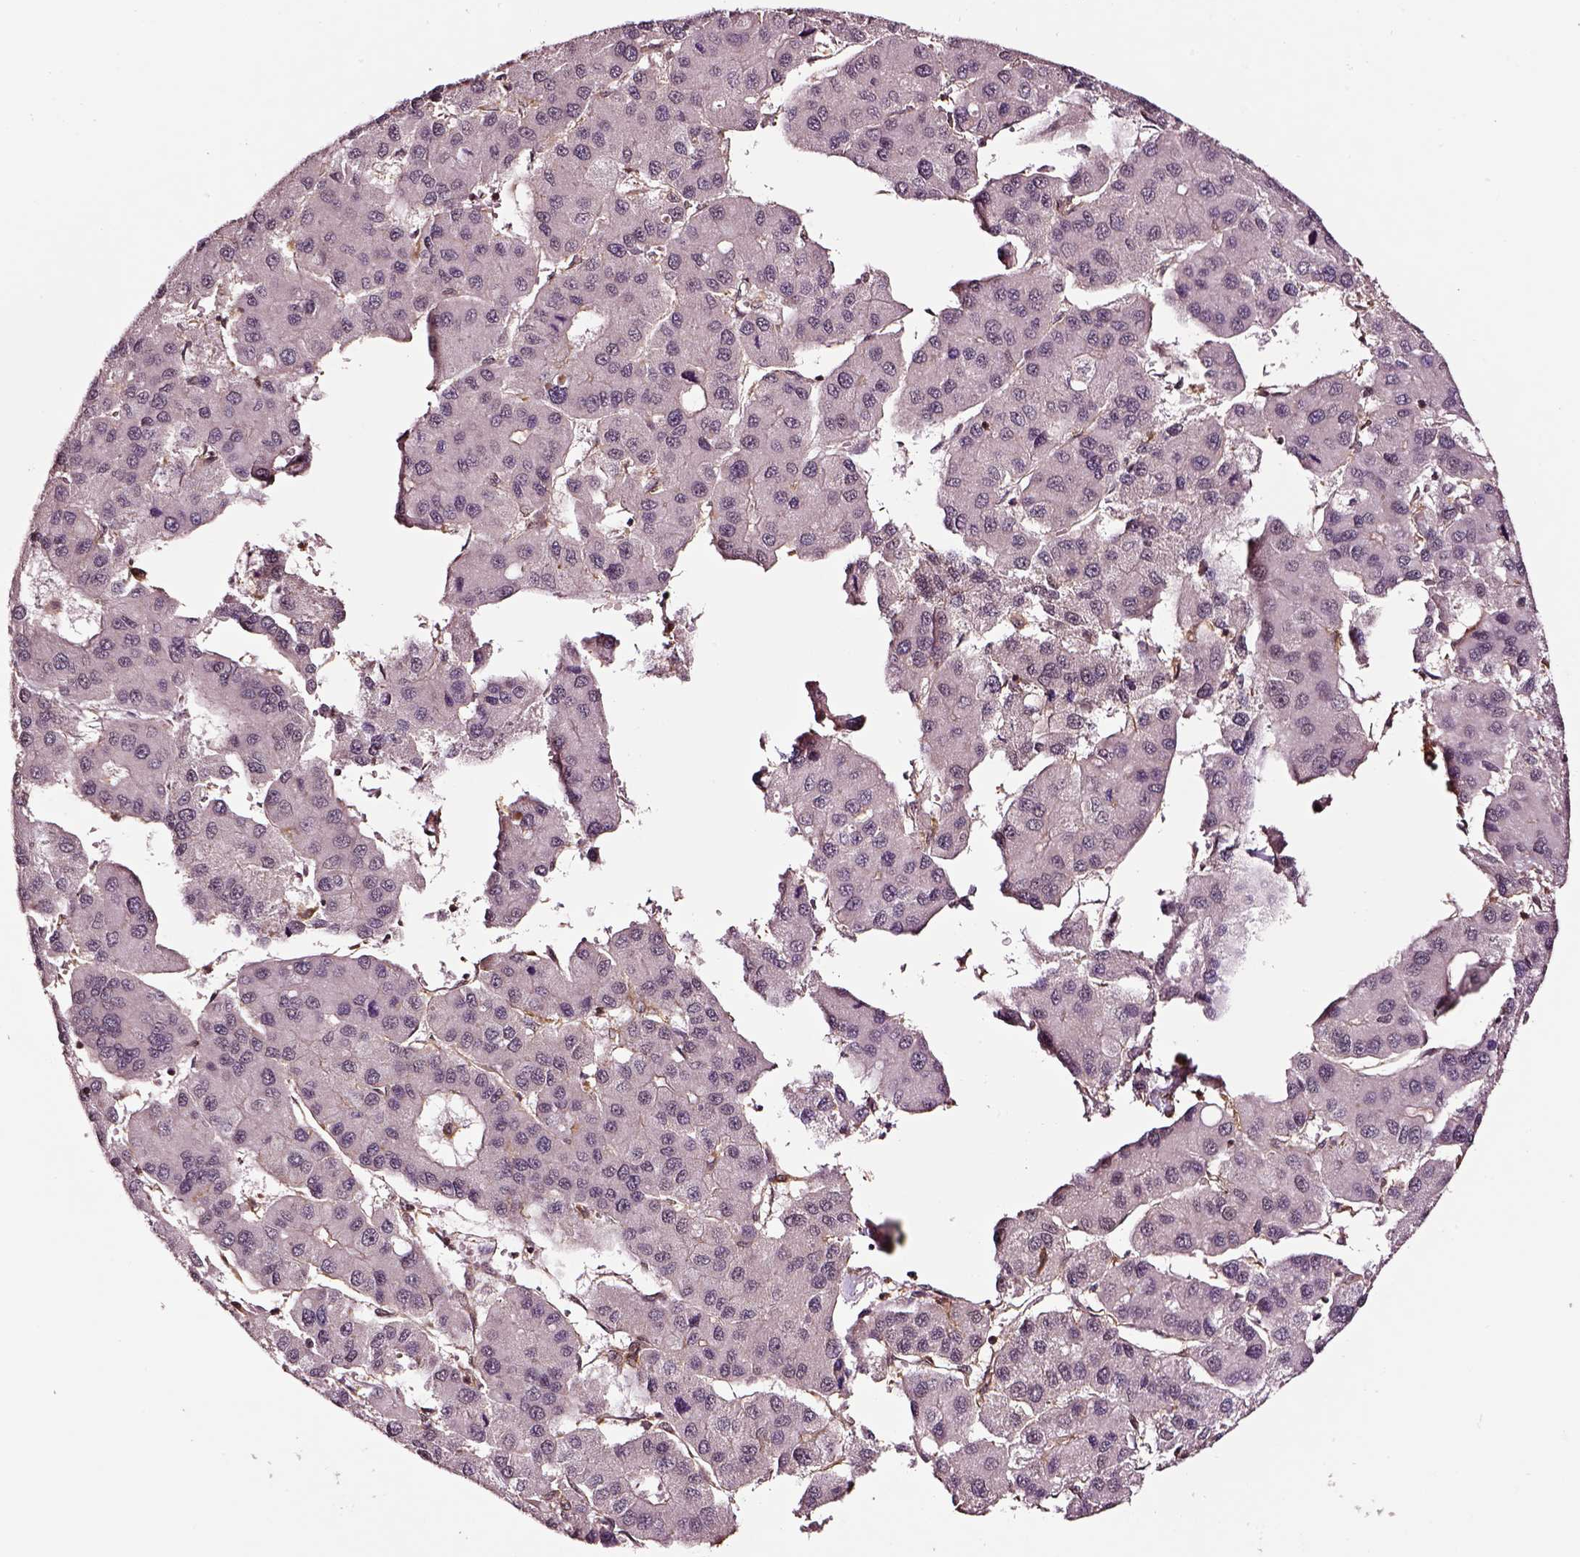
{"staining": {"intensity": "negative", "quantity": "none", "location": "none"}, "tissue": "liver cancer", "cell_type": "Tumor cells", "image_type": "cancer", "snomed": [{"axis": "morphology", "description": "Carcinoma, Hepatocellular, NOS"}, {"axis": "topography", "description": "Liver"}], "caption": "DAB immunohistochemical staining of human liver cancer (hepatocellular carcinoma) shows no significant positivity in tumor cells. Brightfield microscopy of immunohistochemistry (IHC) stained with DAB (3,3'-diaminobenzidine) (brown) and hematoxylin (blue), captured at high magnification.", "gene": "RASSF5", "patient": {"sex": "male", "age": 73}}